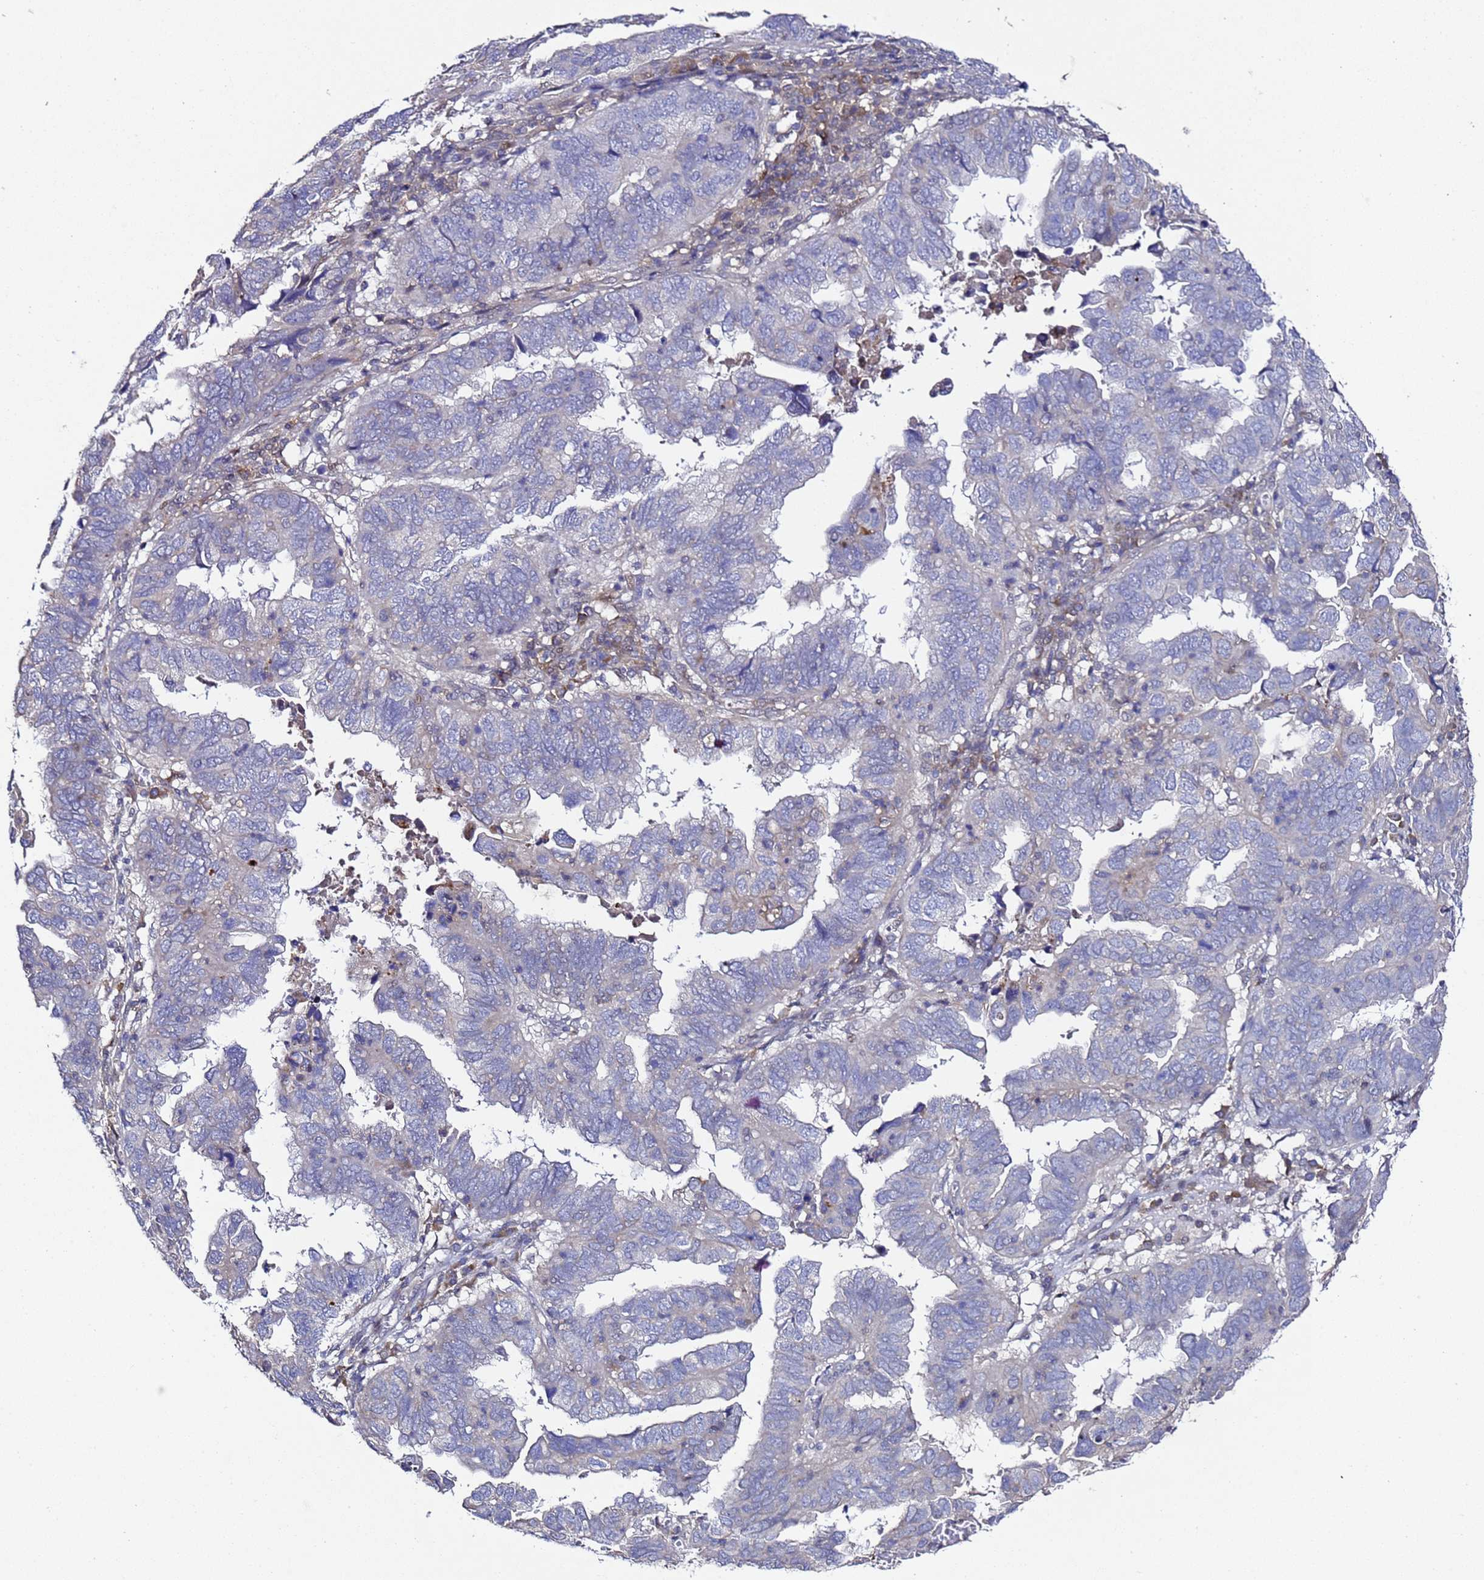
{"staining": {"intensity": "negative", "quantity": "none", "location": "none"}, "tissue": "endometrial cancer", "cell_type": "Tumor cells", "image_type": "cancer", "snomed": [{"axis": "morphology", "description": "Adenocarcinoma, NOS"}, {"axis": "topography", "description": "Uterus"}], "caption": "An image of human endometrial adenocarcinoma is negative for staining in tumor cells.", "gene": "ALG3", "patient": {"sex": "female", "age": 77}}